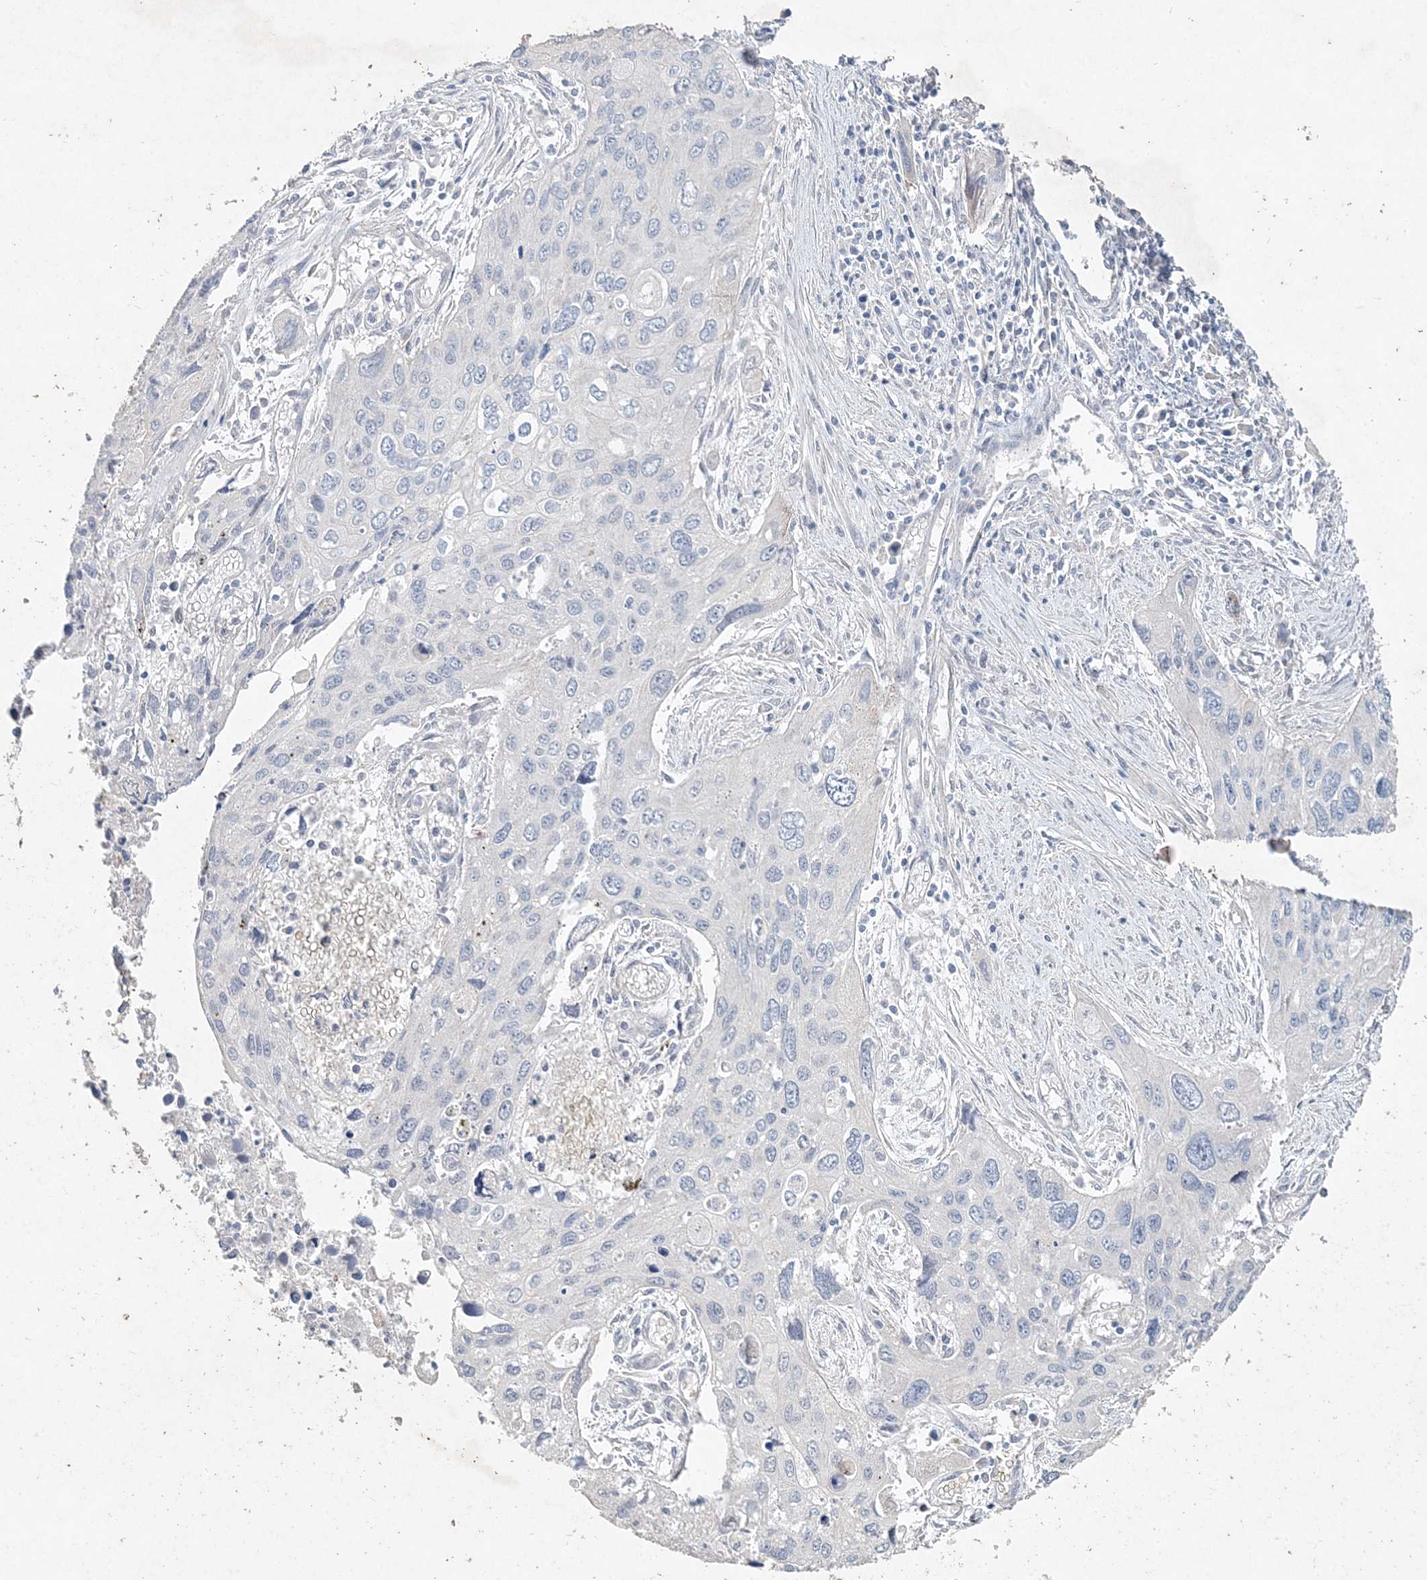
{"staining": {"intensity": "negative", "quantity": "none", "location": "none"}, "tissue": "cervical cancer", "cell_type": "Tumor cells", "image_type": "cancer", "snomed": [{"axis": "morphology", "description": "Squamous cell carcinoma, NOS"}, {"axis": "topography", "description": "Cervix"}], "caption": "Tumor cells show no significant protein expression in squamous cell carcinoma (cervical).", "gene": "DNAH5", "patient": {"sex": "female", "age": 55}}